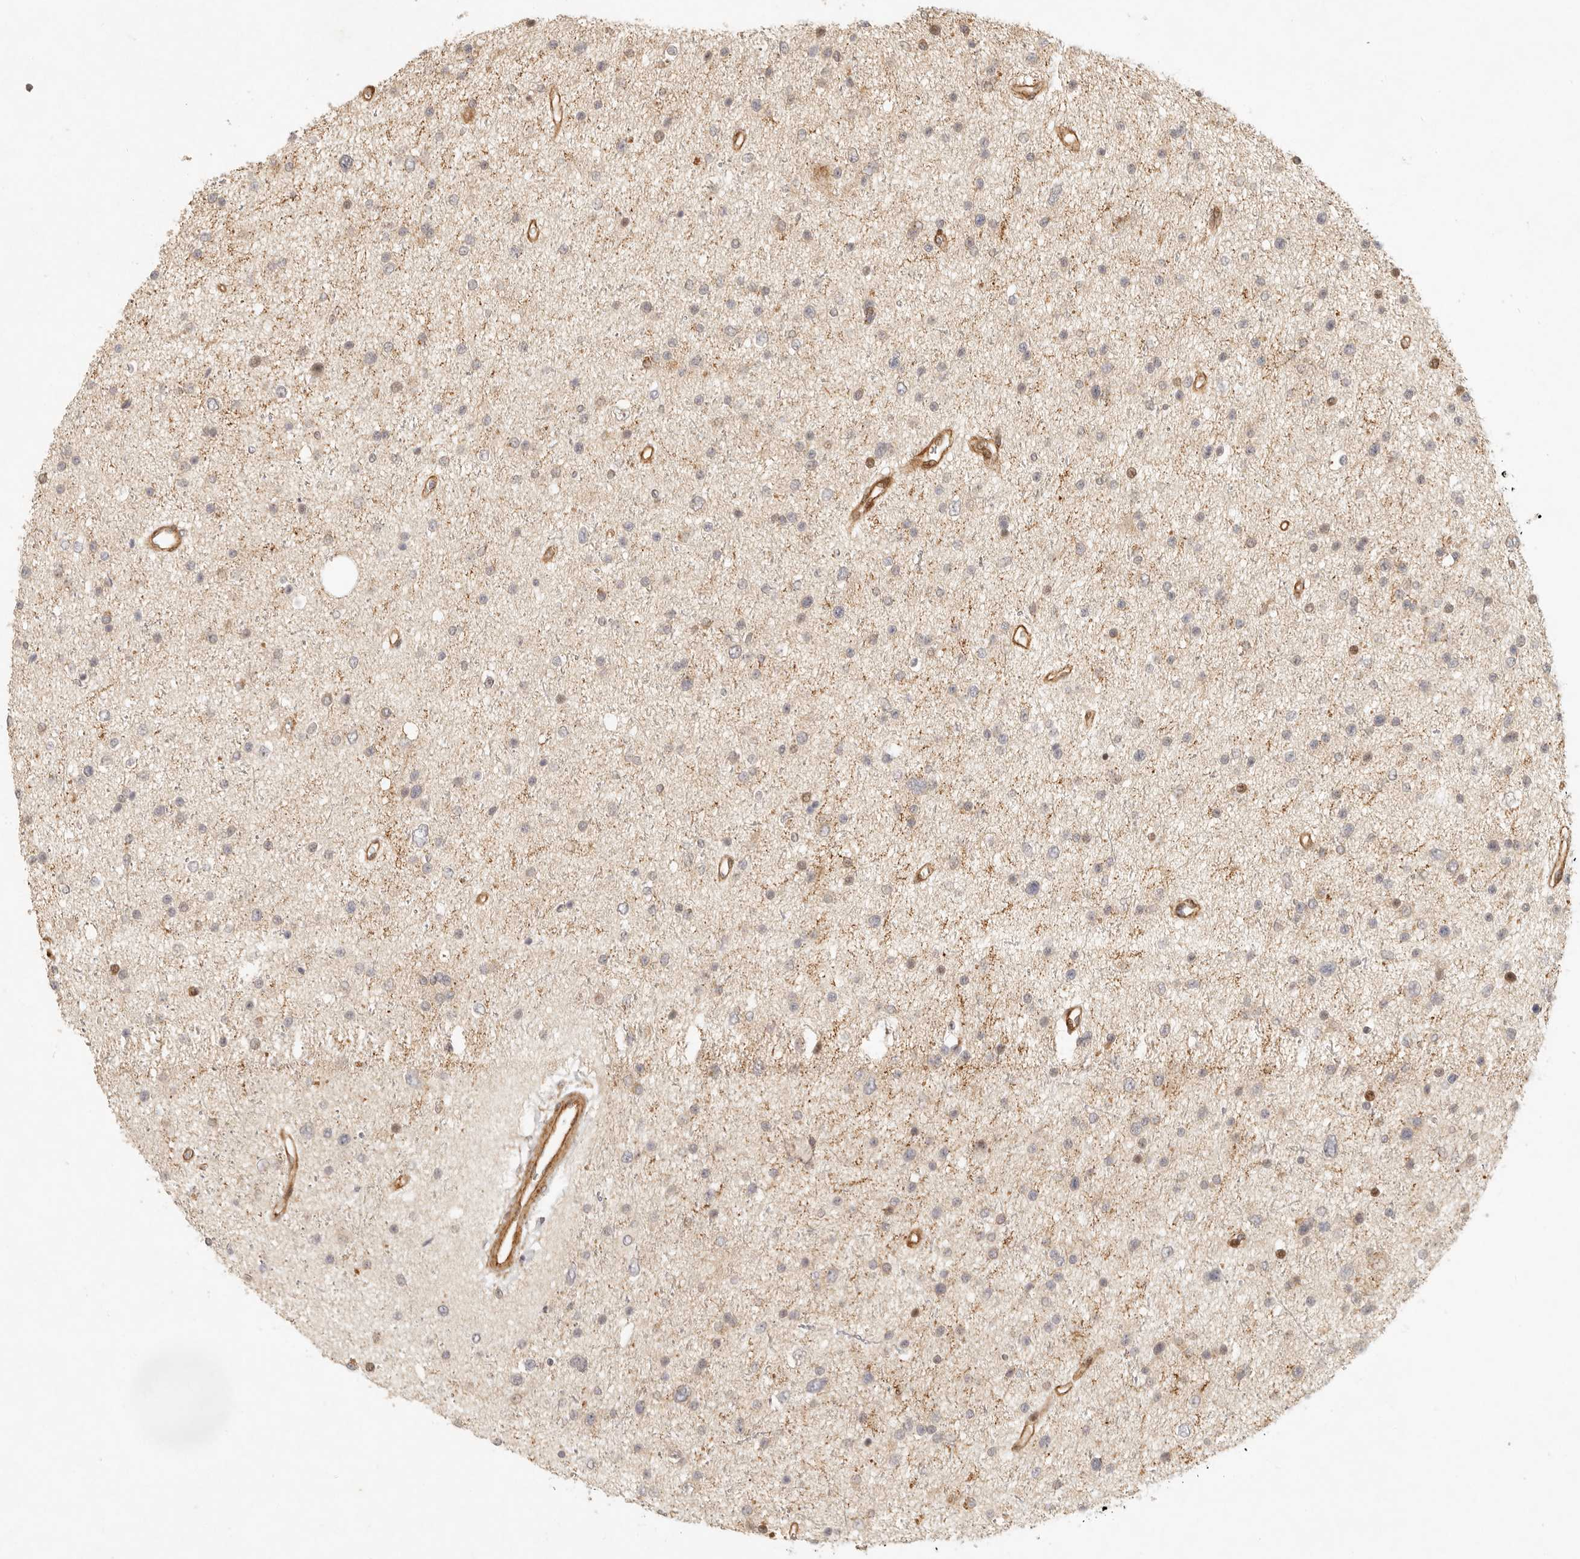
{"staining": {"intensity": "negative", "quantity": "none", "location": "none"}, "tissue": "glioma", "cell_type": "Tumor cells", "image_type": "cancer", "snomed": [{"axis": "morphology", "description": "Glioma, malignant, Low grade"}, {"axis": "topography", "description": "Brain"}], "caption": "Immunohistochemistry (IHC) photomicrograph of neoplastic tissue: glioma stained with DAB reveals no significant protein positivity in tumor cells.", "gene": "KLHL38", "patient": {"sex": "female", "age": 37}}